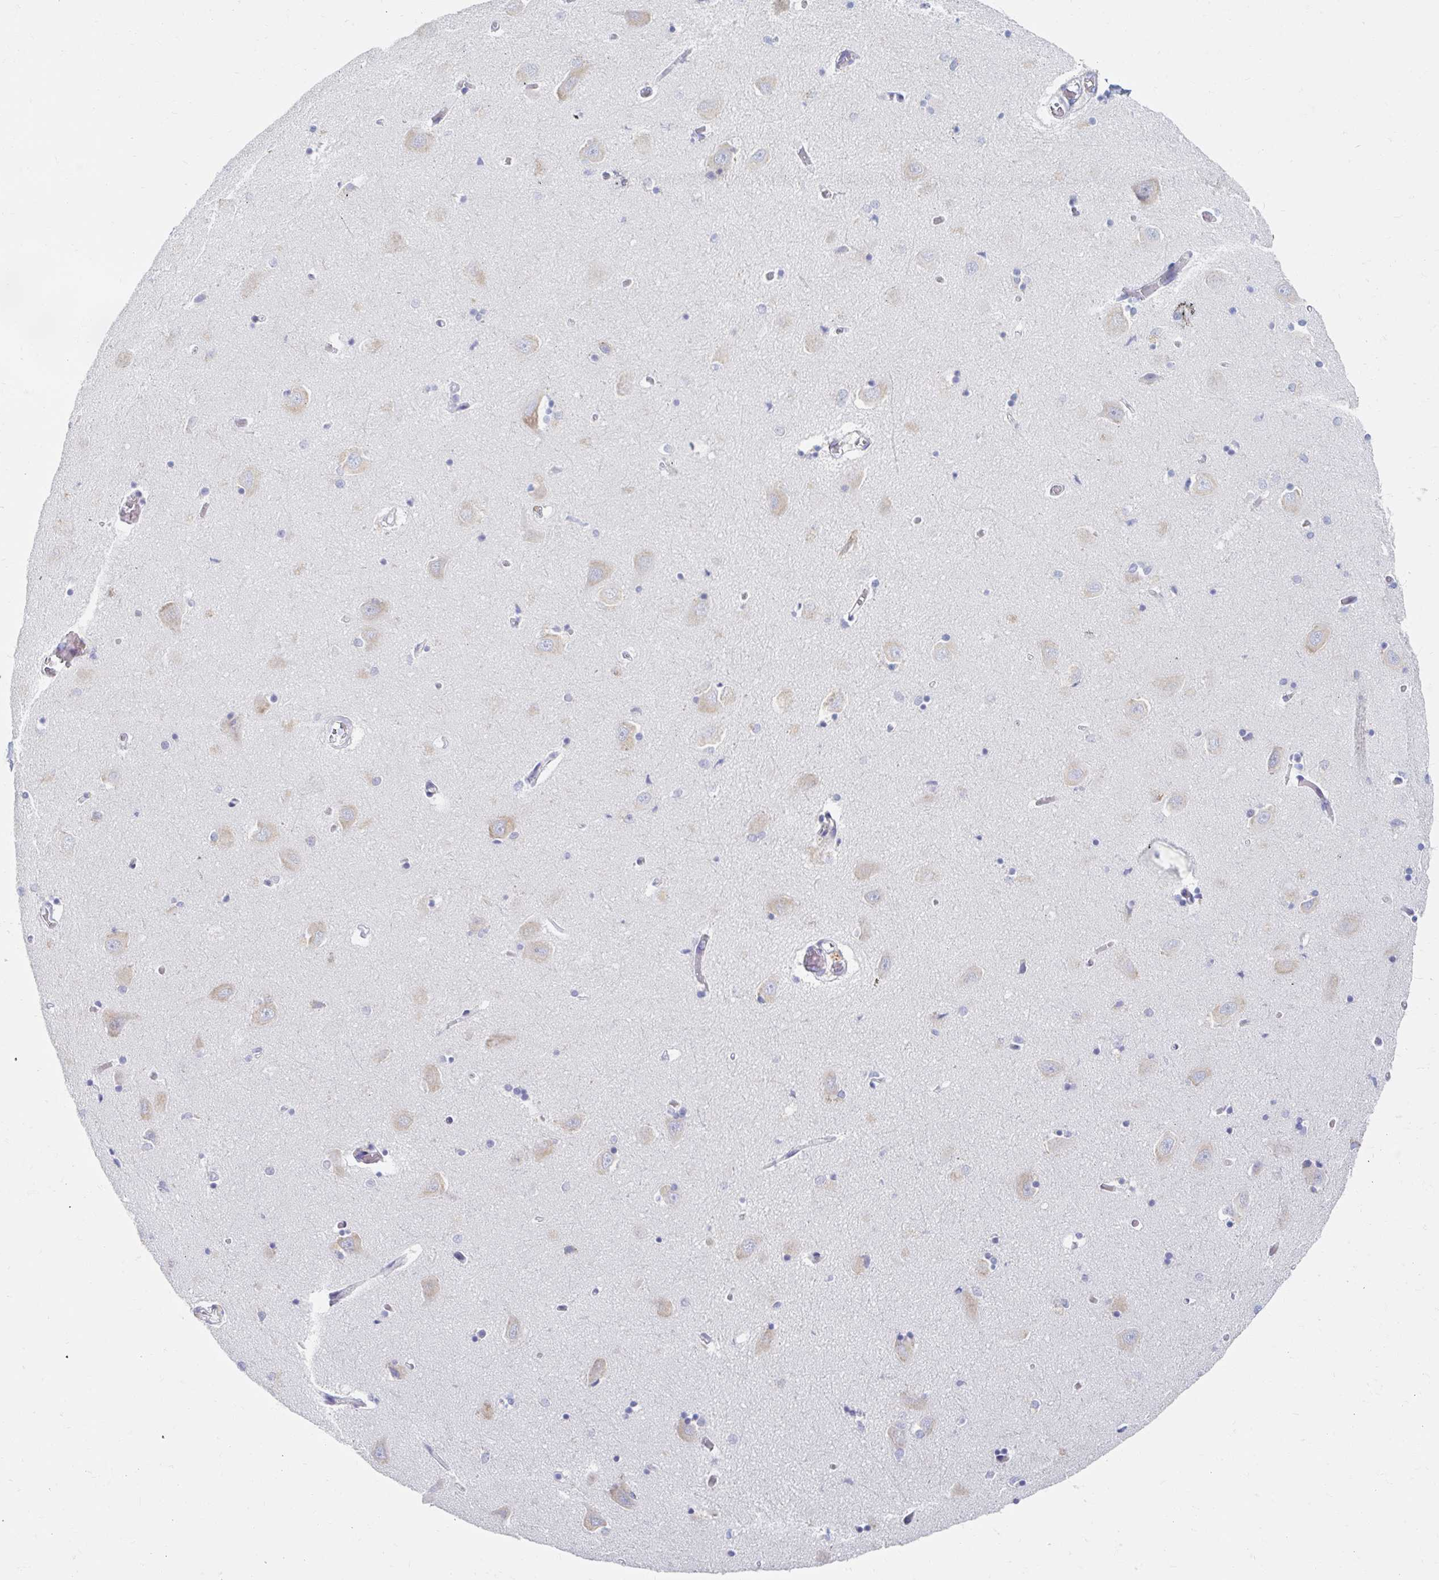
{"staining": {"intensity": "negative", "quantity": "none", "location": "none"}, "tissue": "caudate", "cell_type": "Glial cells", "image_type": "normal", "snomed": [{"axis": "morphology", "description": "Normal tissue, NOS"}, {"axis": "topography", "description": "Lateral ventricle wall"}, {"axis": "topography", "description": "Hippocampus"}], "caption": "Immunohistochemistry histopathology image of unremarkable human caudate stained for a protein (brown), which displays no staining in glial cells.", "gene": "MYLK2", "patient": {"sex": "female", "age": 63}}